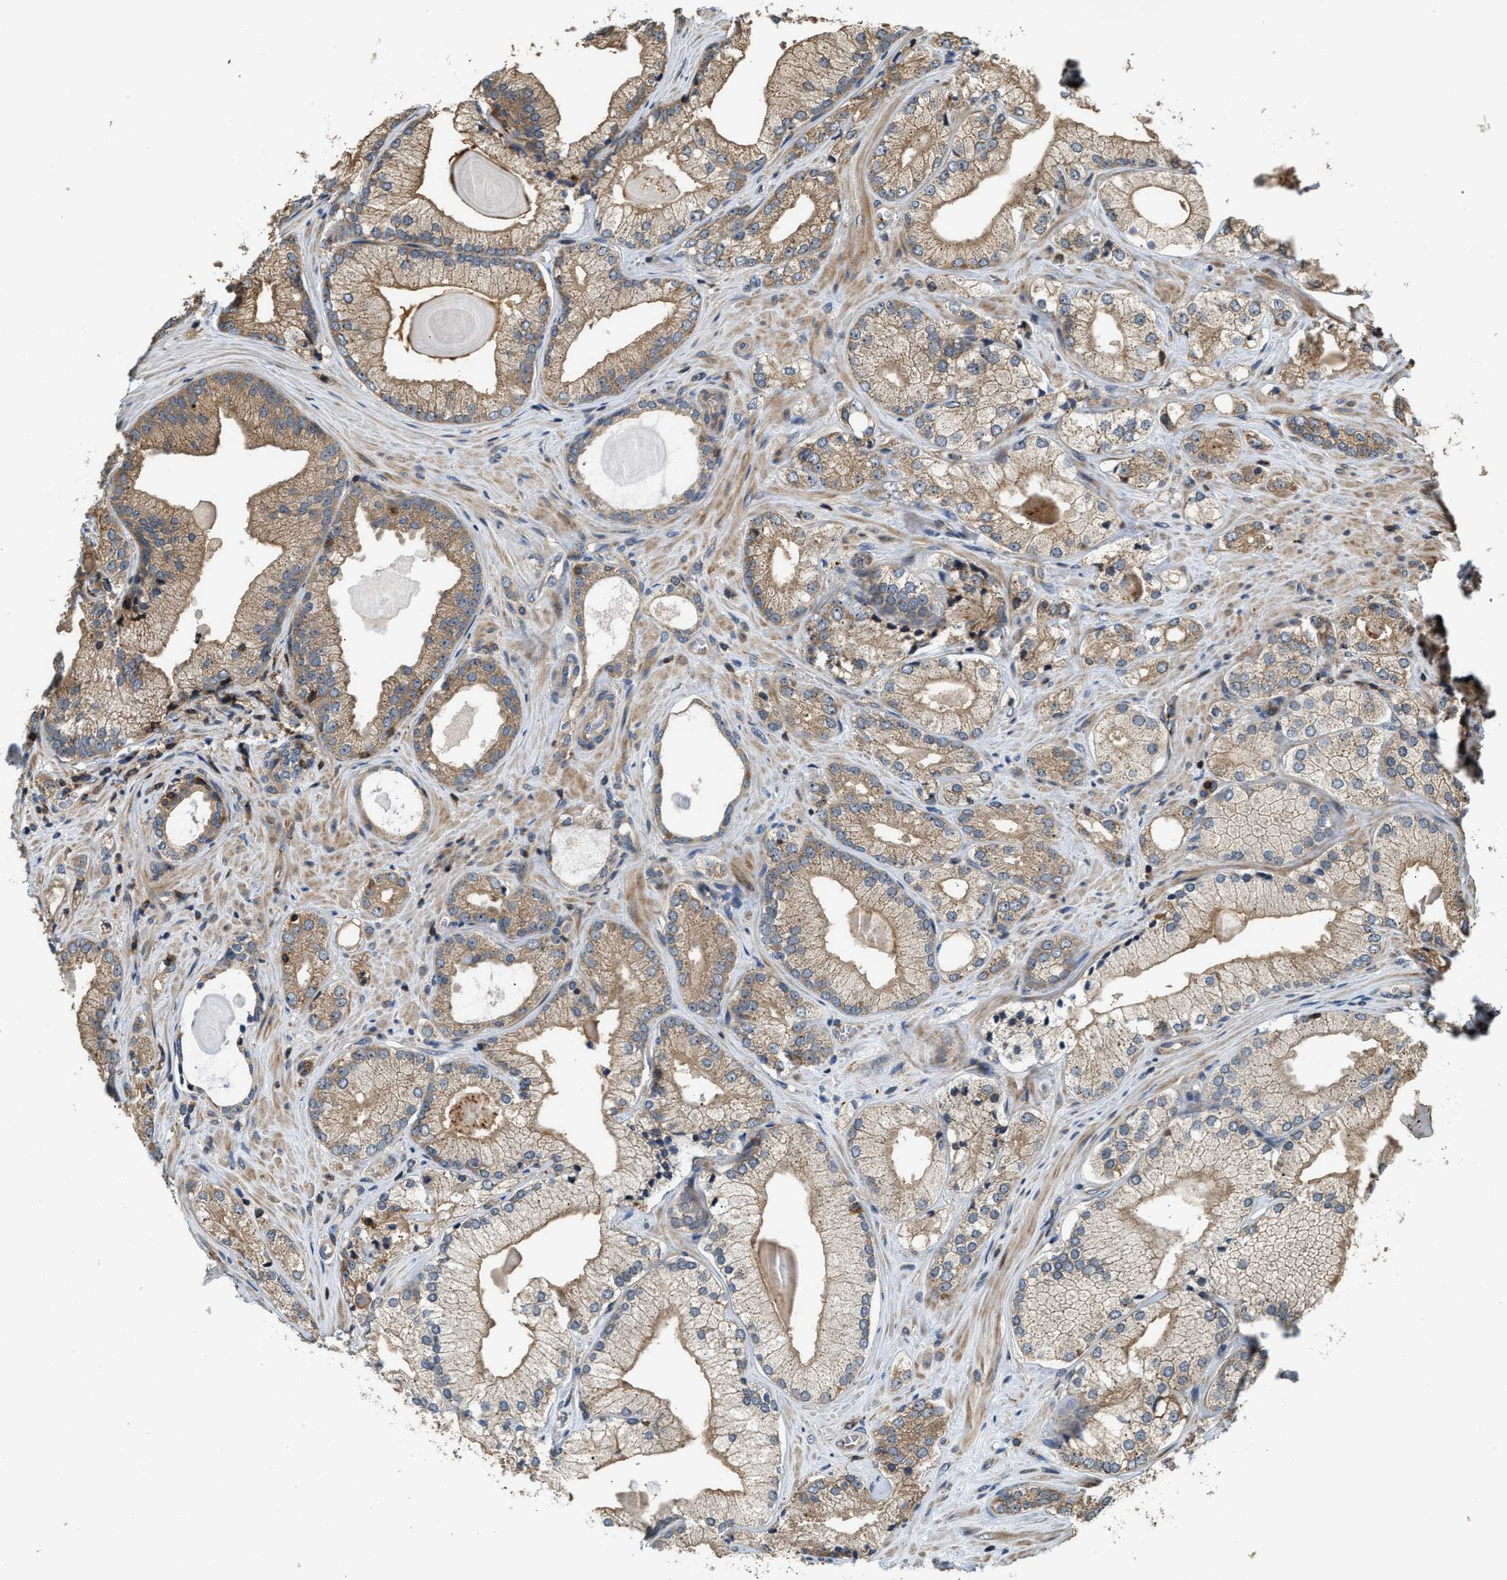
{"staining": {"intensity": "moderate", "quantity": ">75%", "location": "cytoplasmic/membranous"}, "tissue": "prostate cancer", "cell_type": "Tumor cells", "image_type": "cancer", "snomed": [{"axis": "morphology", "description": "Adenocarcinoma, Low grade"}, {"axis": "topography", "description": "Prostate"}], "caption": "Prostate low-grade adenocarcinoma stained with a brown dye demonstrates moderate cytoplasmic/membranous positive positivity in approximately >75% of tumor cells.", "gene": "SNX5", "patient": {"sex": "male", "age": 65}}